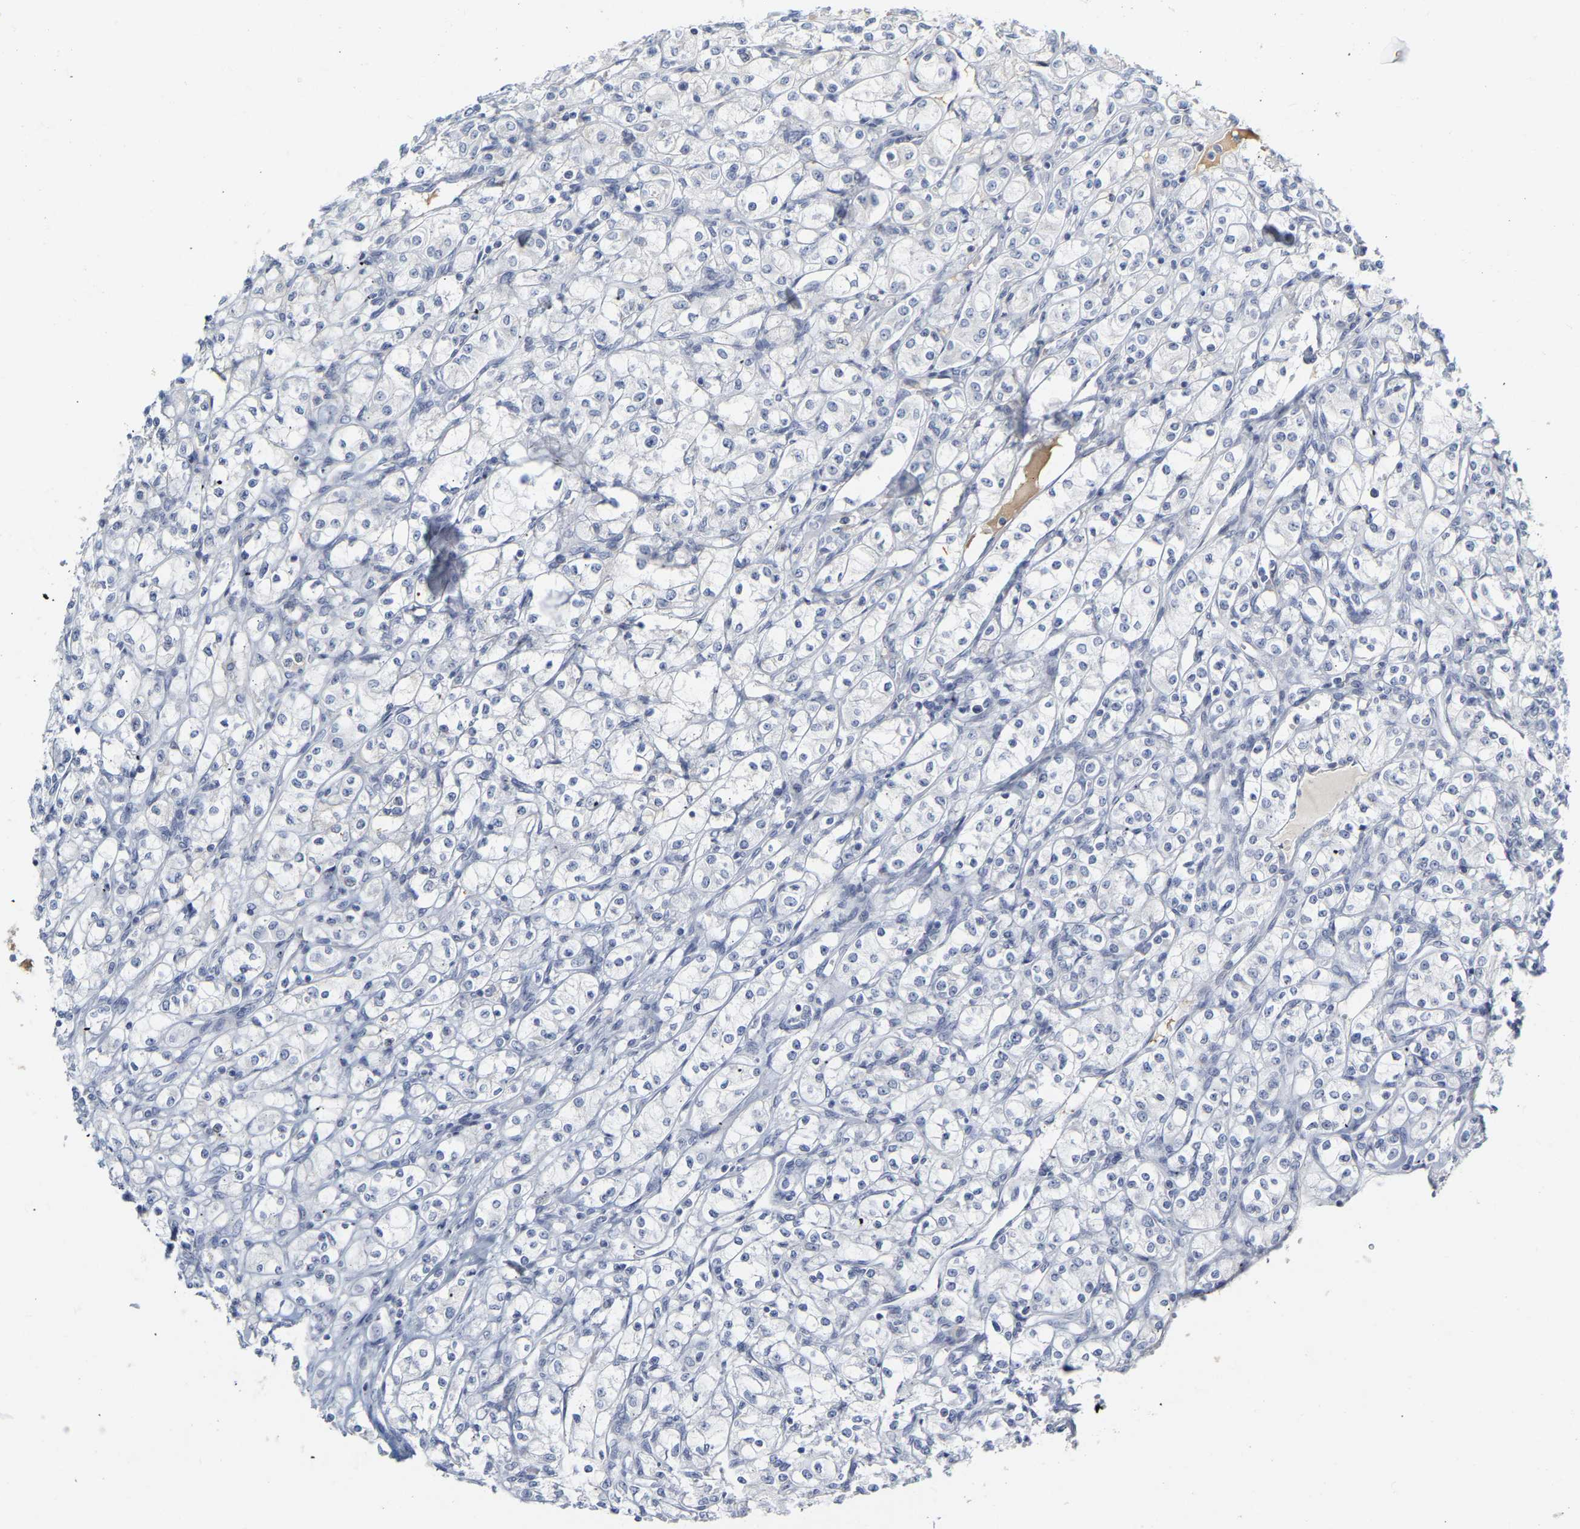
{"staining": {"intensity": "negative", "quantity": "none", "location": "none"}, "tissue": "renal cancer", "cell_type": "Tumor cells", "image_type": "cancer", "snomed": [{"axis": "morphology", "description": "Adenocarcinoma, NOS"}, {"axis": "topography", "description": "Kidney"}], "caption": "High magnification brightfield microscopy of renal cancer (adenocarcinoma) stained with DAB (3,3'-diaminobenzidine) (brown) and counterstained with hematoxylin (blue): tumor cells show no significant expression.", "gene": "GNAS", "patient": {"sex": "male", "age": 77}}